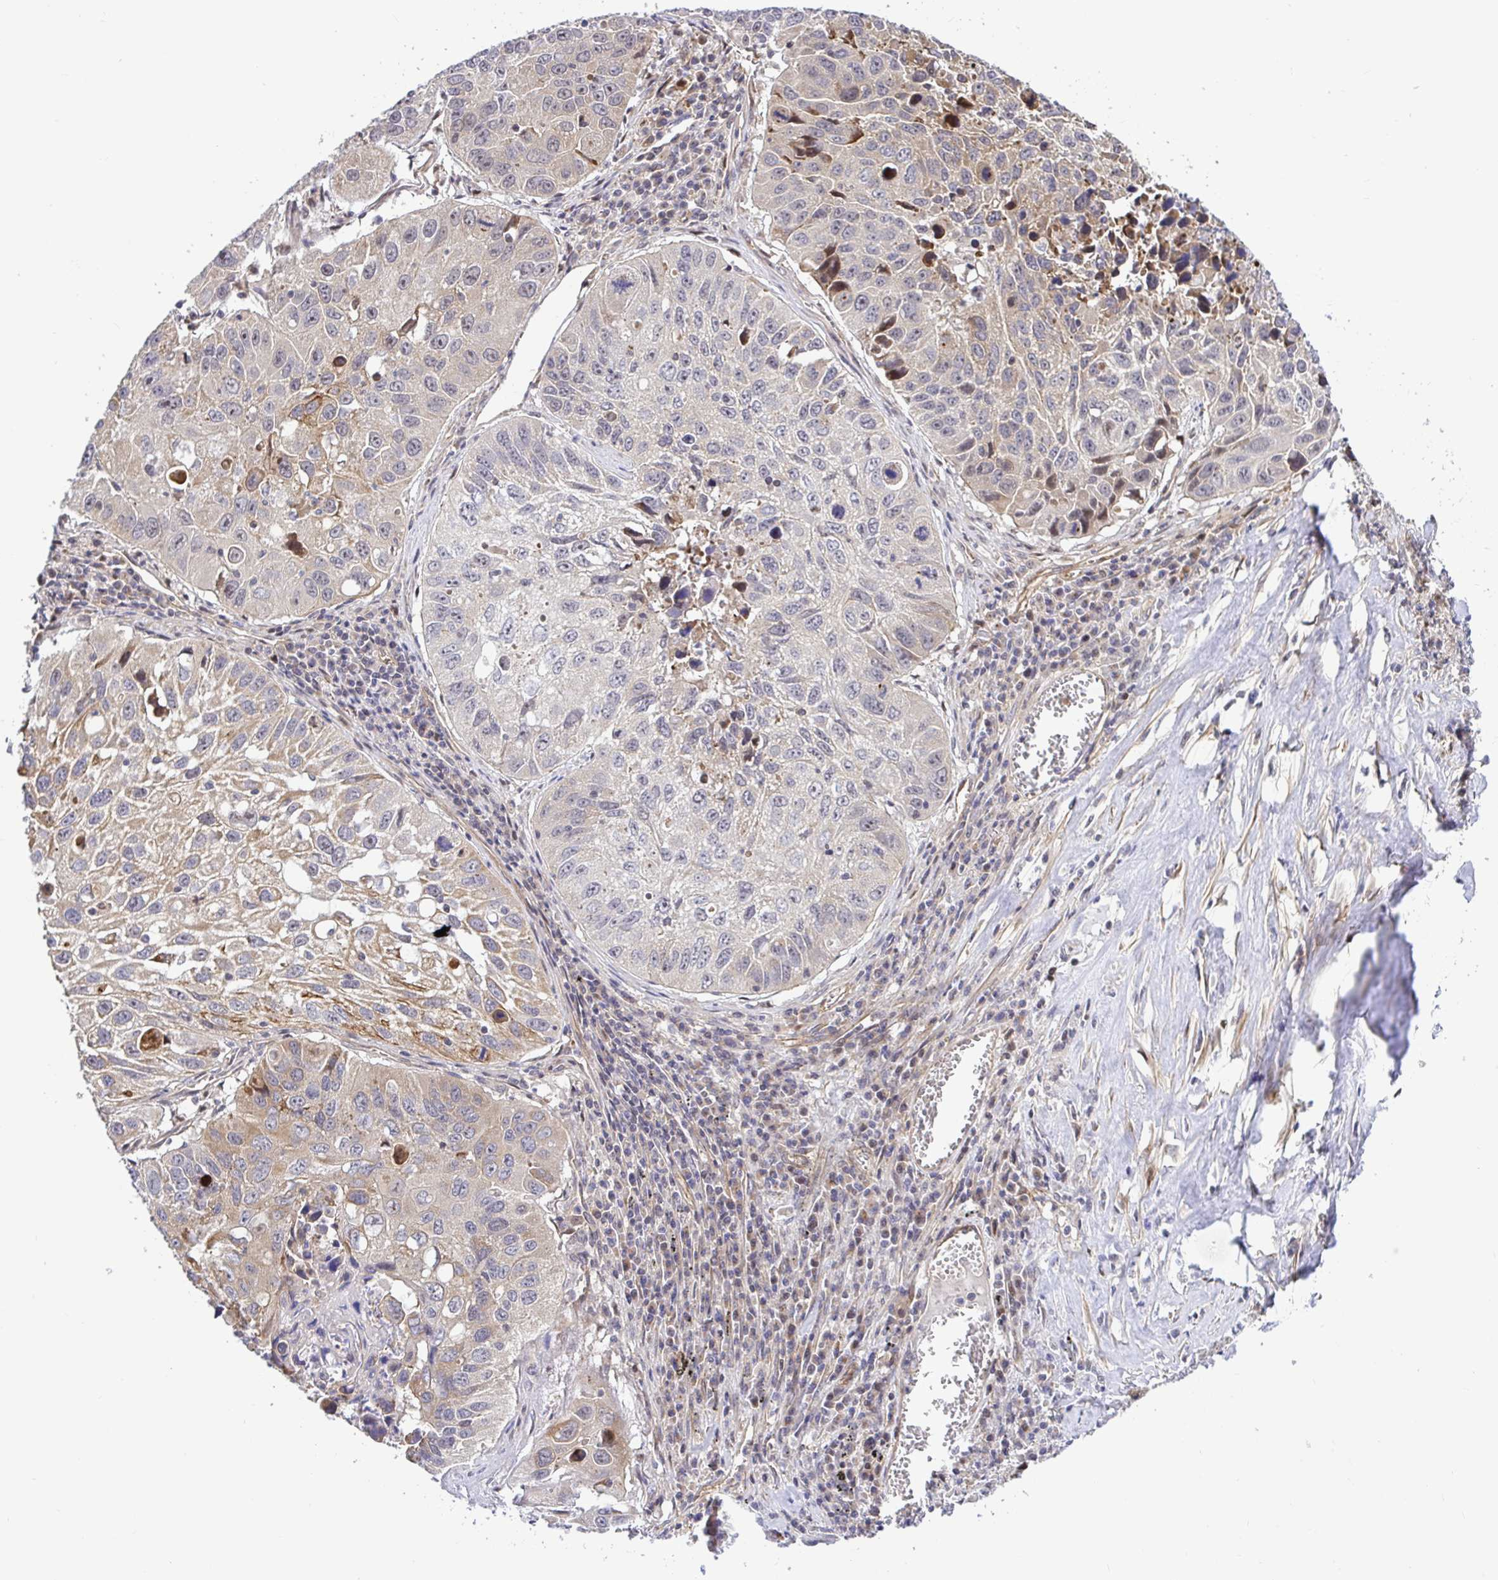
{"staining": {"intensity": "moderate", "quantity": "25%-75%", "location": "cytoplasmic/membranous"}, "tissue": "lung cancer", "cell_type": "Tumor cells", "image_type": "cancer", "snomed": [{"axis": "morphology", "description": "Squamous cell carcinoma, NOS"}, {"axis": "topography", "description": "Lung"}], "caption": "Immunohistochemical staining of lung cancer (squamous cell carcinoma) exhibits moderate cytoplasmic/membranous protein expression in about 25%-75% of tumor cells.", "gene": "TRIM55", "patient": {"sex": "female", "age": 61}}